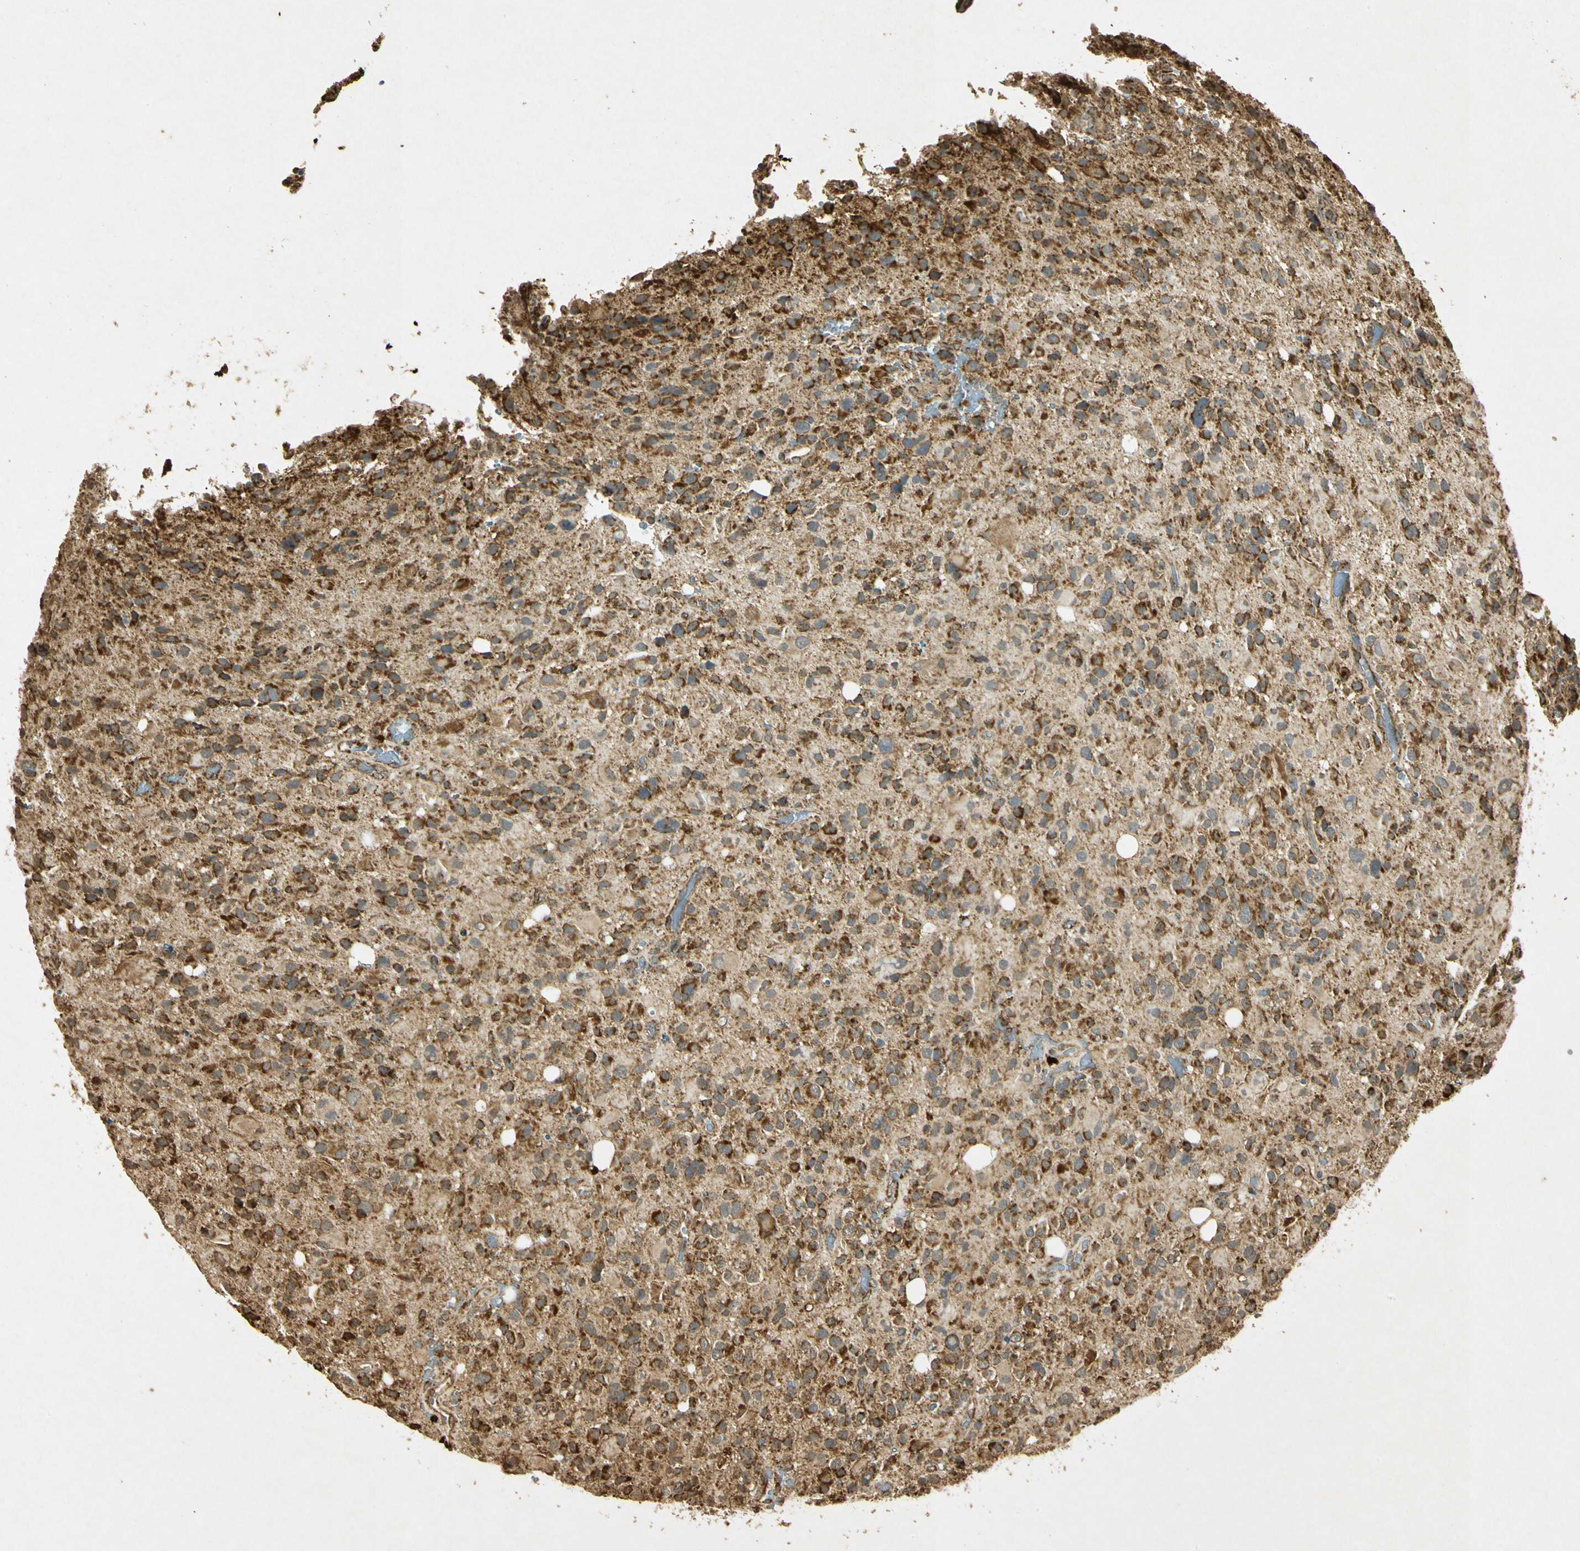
{"staining": {"intensity": "strong", "quantity": "25%-75%", "location": "cytoplasmic/membranous"}, "tissue": "glioma", "cell_type": "Tumor cells", "image_type": "cancer", "snomed": [{"axis": "morphology", "description": "Glioma, malignant, High grade"}, {"axis": "topography", "description": "Brain"}], "caption": "Protein positivity by immunohistochemistry reveals strong cytoplasmic/membranous positivity in approximately 25%-75% of tumor cells in malignant glioma (high-grade). (Brightfield microscopy of DAB IHC at high magnification).", "gene": "PRDX3", "patient": {"sex": "male", "age": 48}}